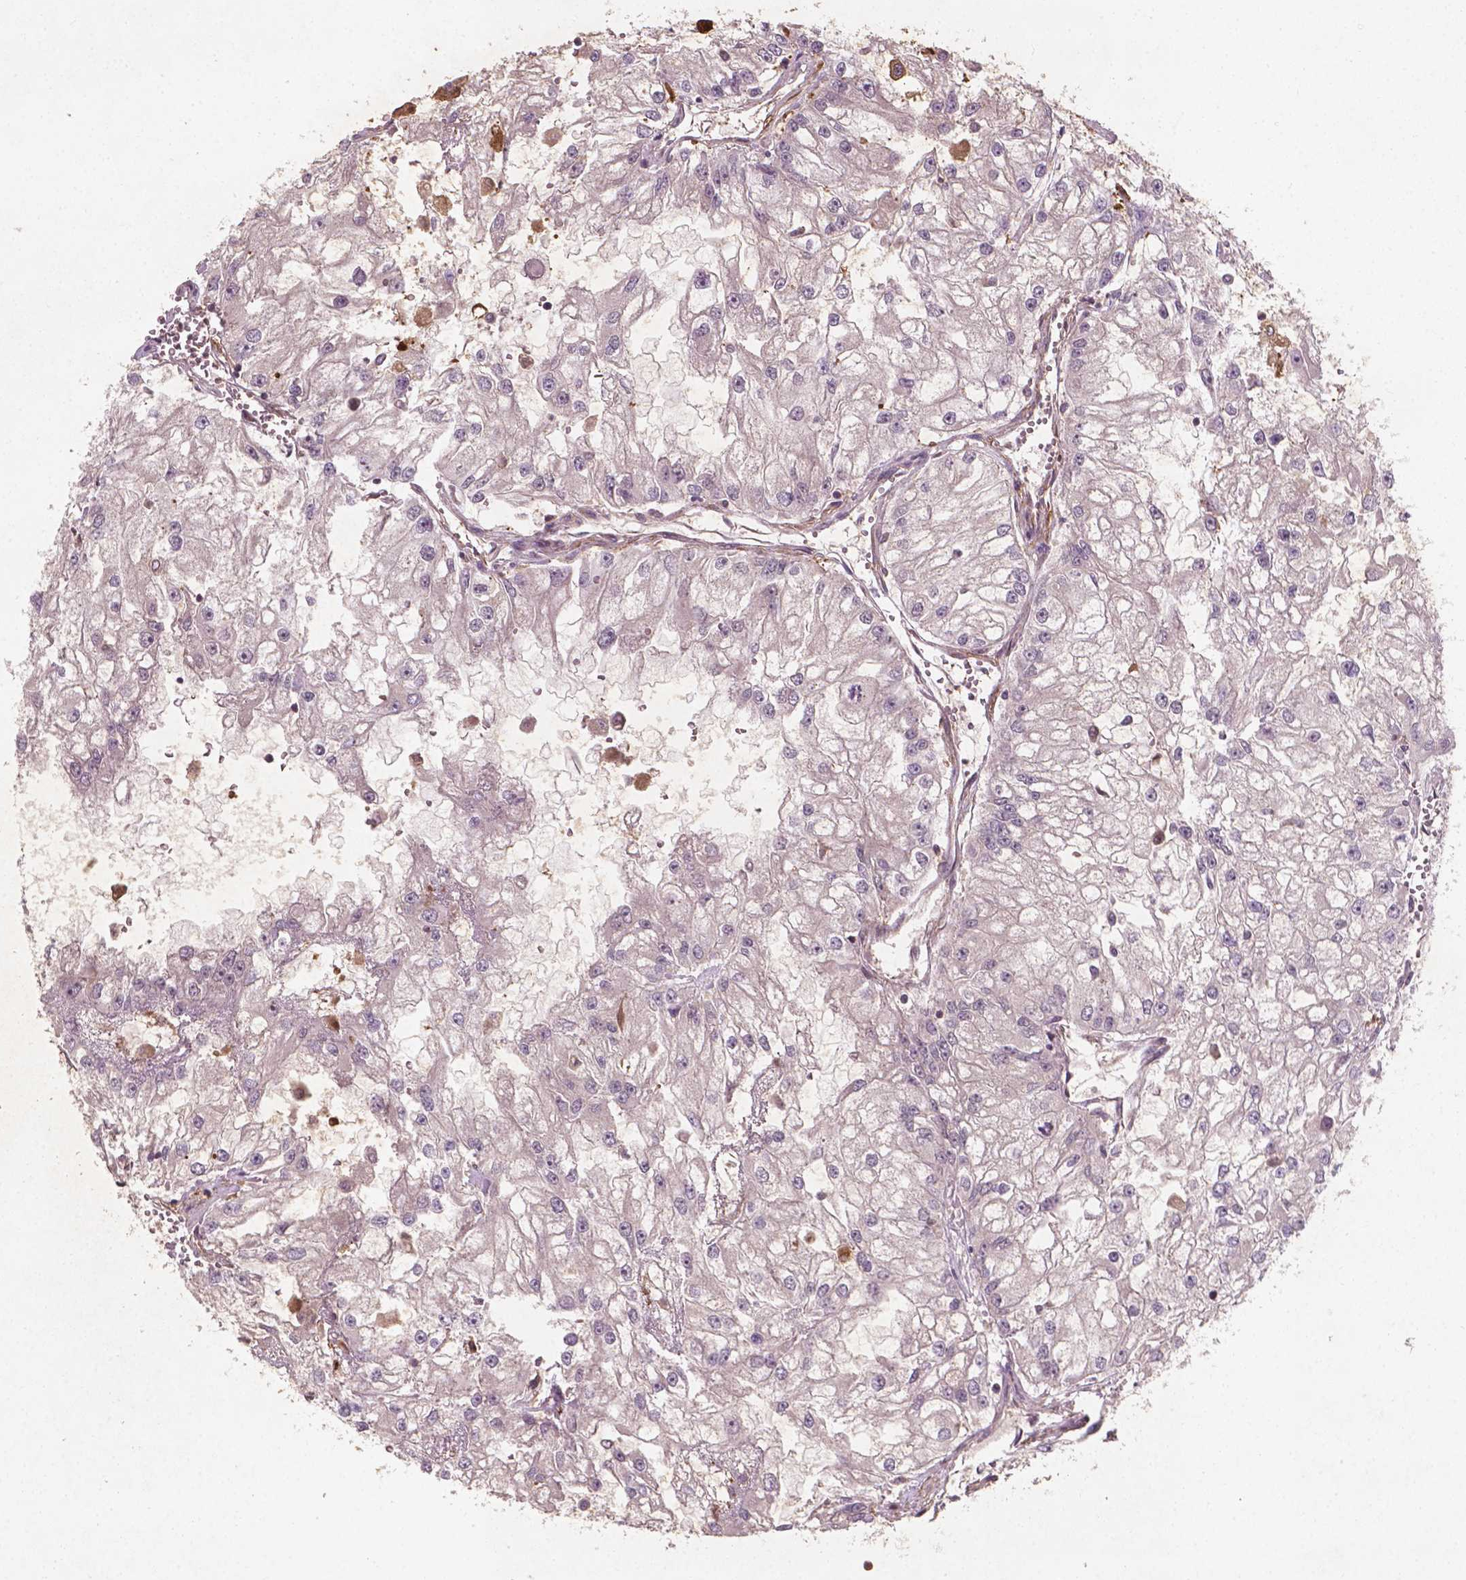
{"staining": {"intensity": "negative", "quantity": "none", "location": "none"}, "tissue": "renal cancer", "cell_type": "Tumor cells", "image_type": "cancer", "snomed": [{"axis": "morphology", "description": "Adenocarcinoma, NOS"}, {"axis": "topography", "description": "Kidney"}], "caption": "Human renal cancer (adenocarcinoma) stained for a protein using IHC exhibits no expression in tumor cells.", "gene": "CYFIP2", "patient": {"sex": "male", "age": 59}}